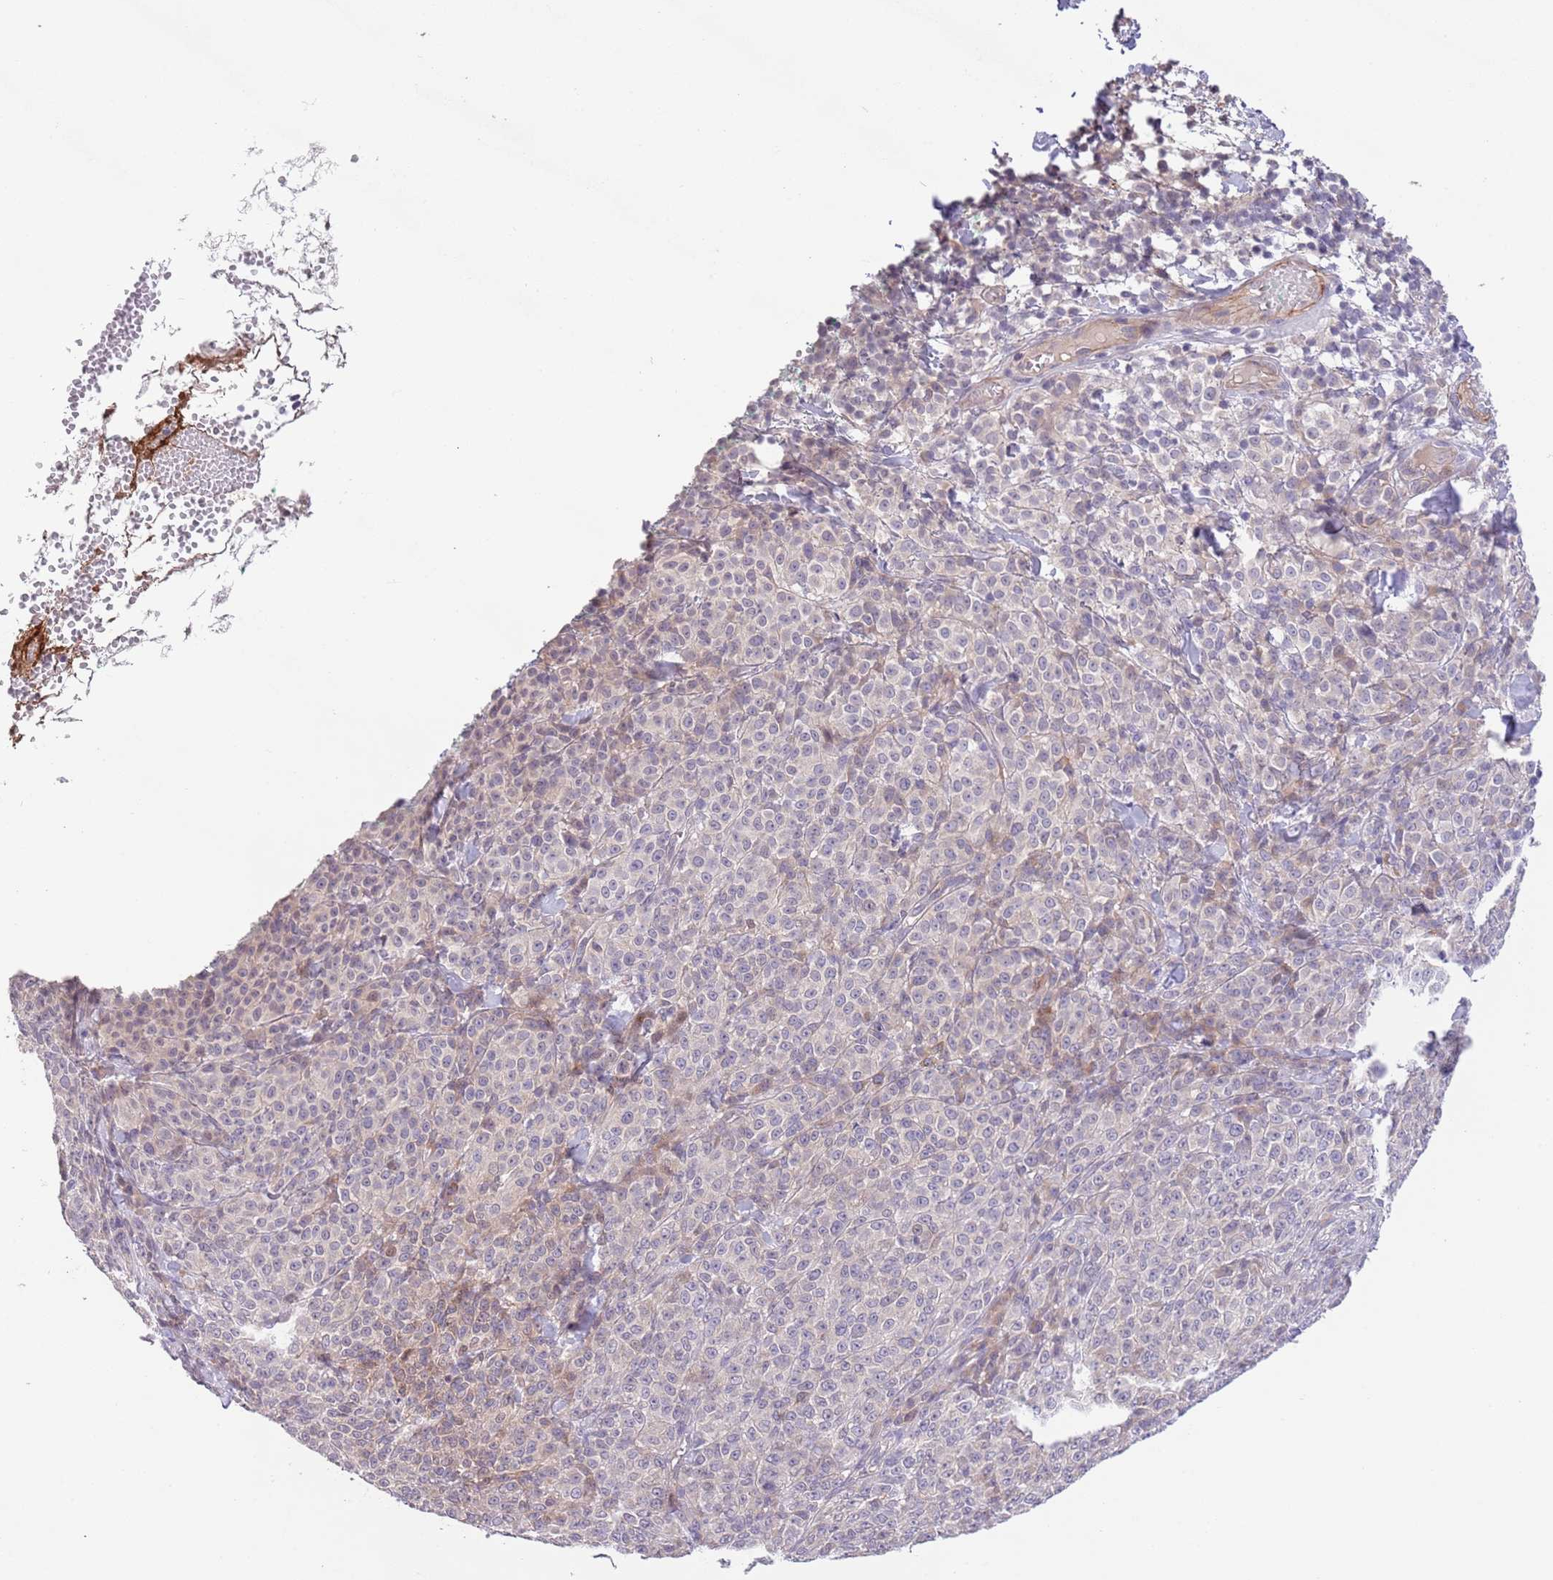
{"staining": {"intensity": "negative", "quantity": "none", "location": "none"}, "tissue": "melanoma", "cell_type": "Tumor cells", "image_type": "cancer", "snomed": [{"axis": "morphology", "description": "Normal tissue, NOS"}, {"axis": "morphology", "description": "Malignant melanoma, NOS"}, {"axis": "topography", "description": "Skin"}], "caption": "This is an immunohistochemistry (IHC) histopathology image of melanoma. There is no staining in tumor cells.", "gene": "ZNF658", "patient": {"sex": "female", "age": 34}}